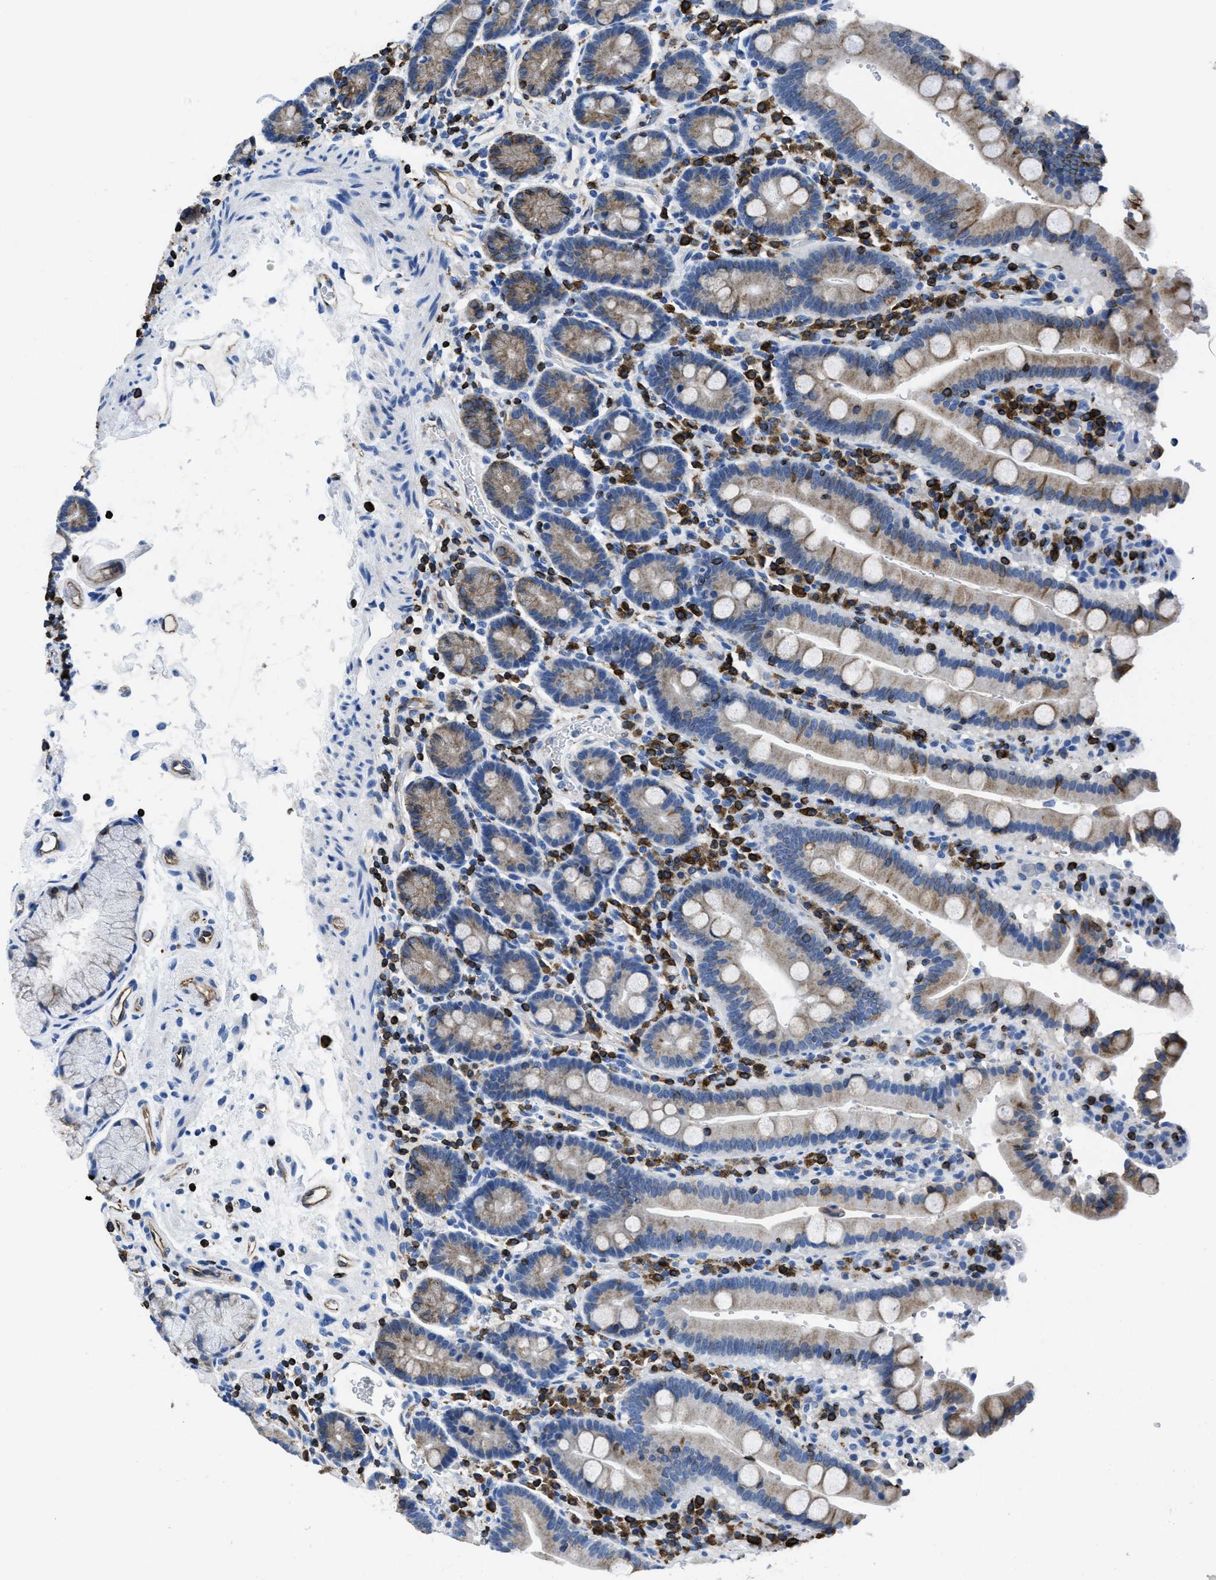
{"staining": {"intensity": "moderate", "quantity": "25%-75%", "location": "cytoplasmic/membranous"}, "tissue": "duodenum", "cell_type": "Glandular cells", "image_type": "normal", "snomed": [{"axis": "morphology", "description": "Normal tissue, NOS"}, {"axis": "topography", "description": "Small intestine, NOS"}], "caption": "The micrograph demonstrates immunohistochemical staining of benign duodenum. There is moderate cytoplasmic/membranous positivity is present in approximately 25%-75% of glandular cells.", "gene": "ITGA3", "patient": {"sex": "female", "age": 71}}